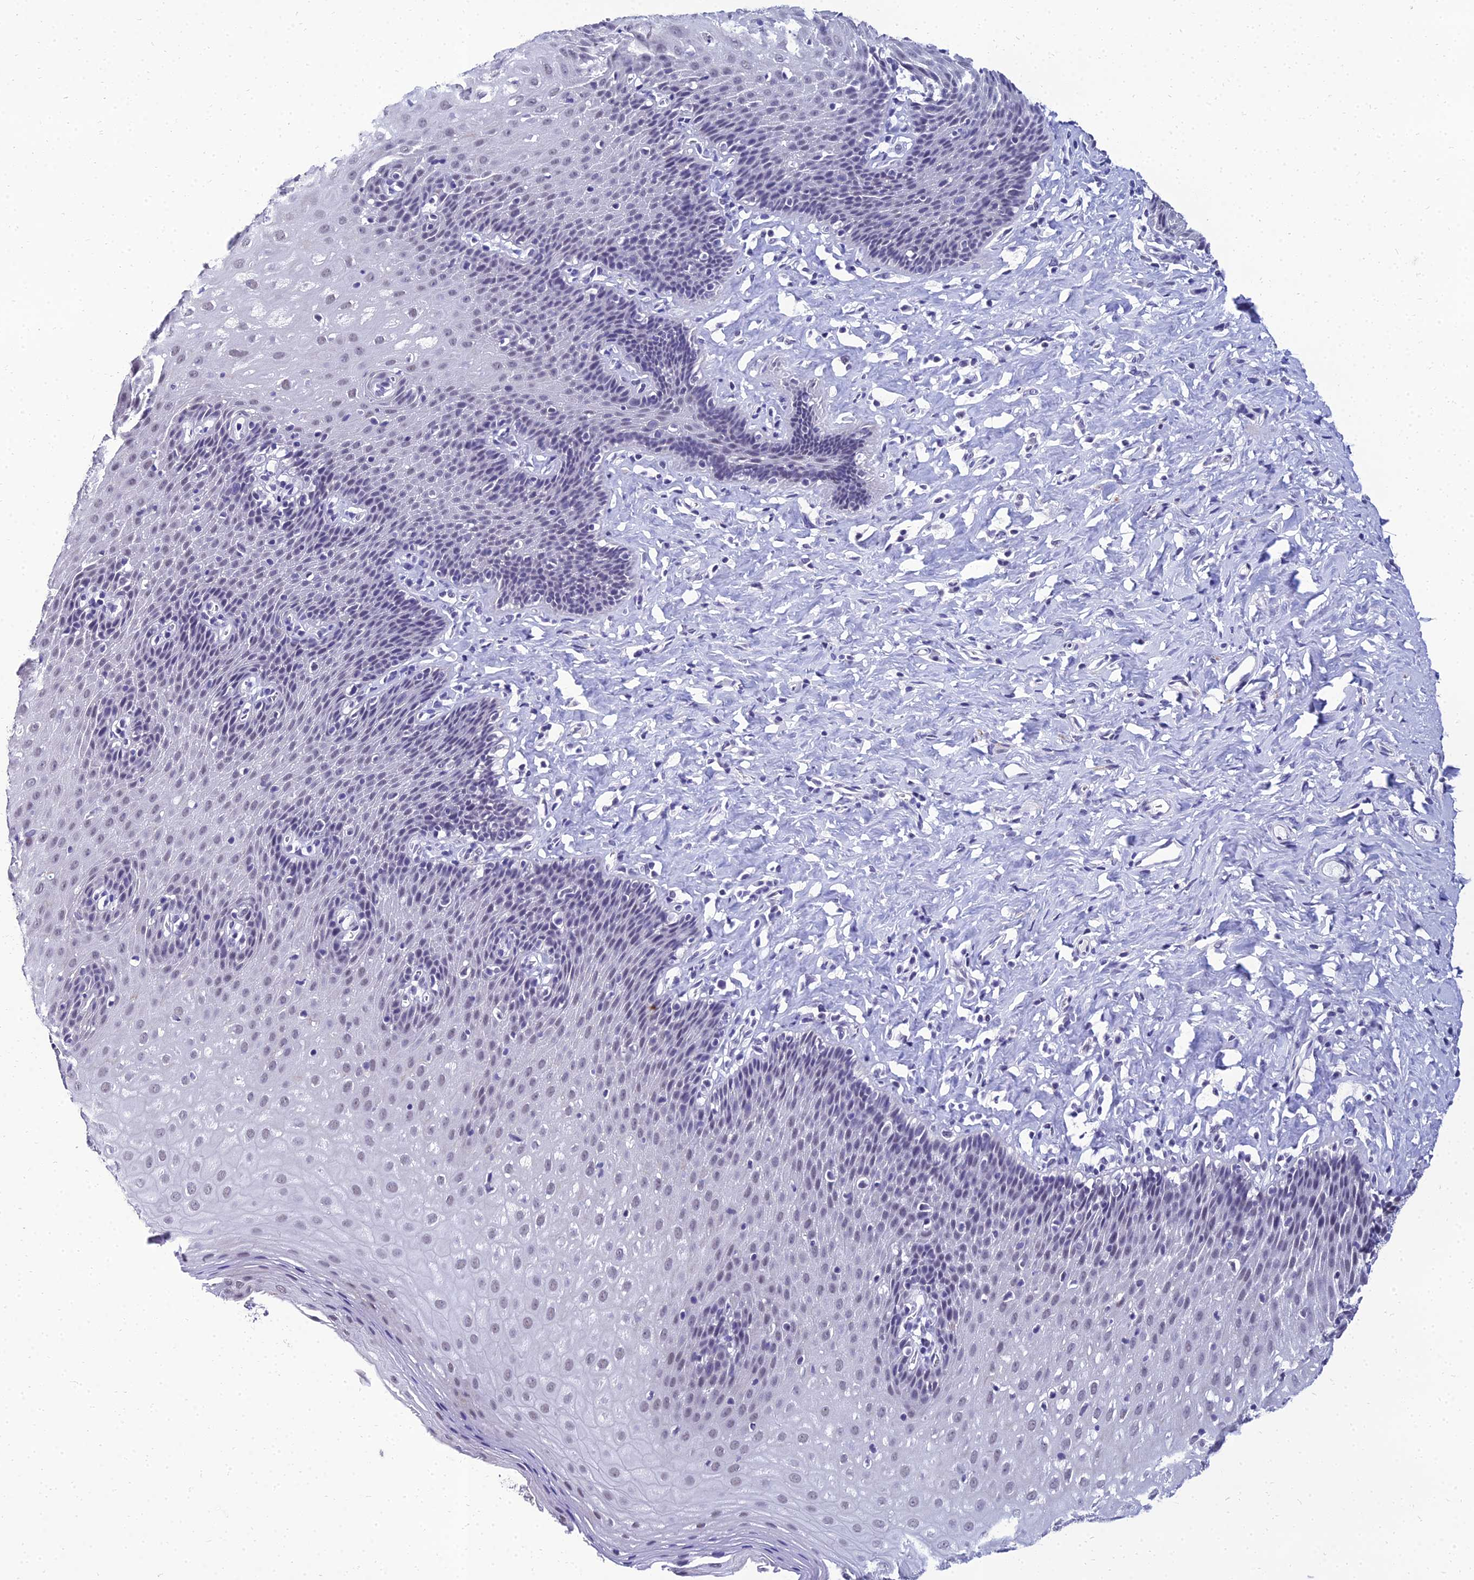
{"staining": {"intensity": "weak", "quantity": "<25%", "location": "nuclear"}, "tissue": "esophagus", "cell_type": "Squamous epithelial cells", "image_type": "normal", "snomed": [{"axis": "morphology", "description": "Normal tissue, NOS"}, {"axis": "topography", "description": "Esophagus"}], "caption": "Immunohistochemistry (IHC) histopathology image of benign esophagus: human esophagus stained with DAB demonstrates no significant protein expression in squamous epithelial cells.", "gene": "PPP4R2", "patient": {"sex": "female", "age": 61}}